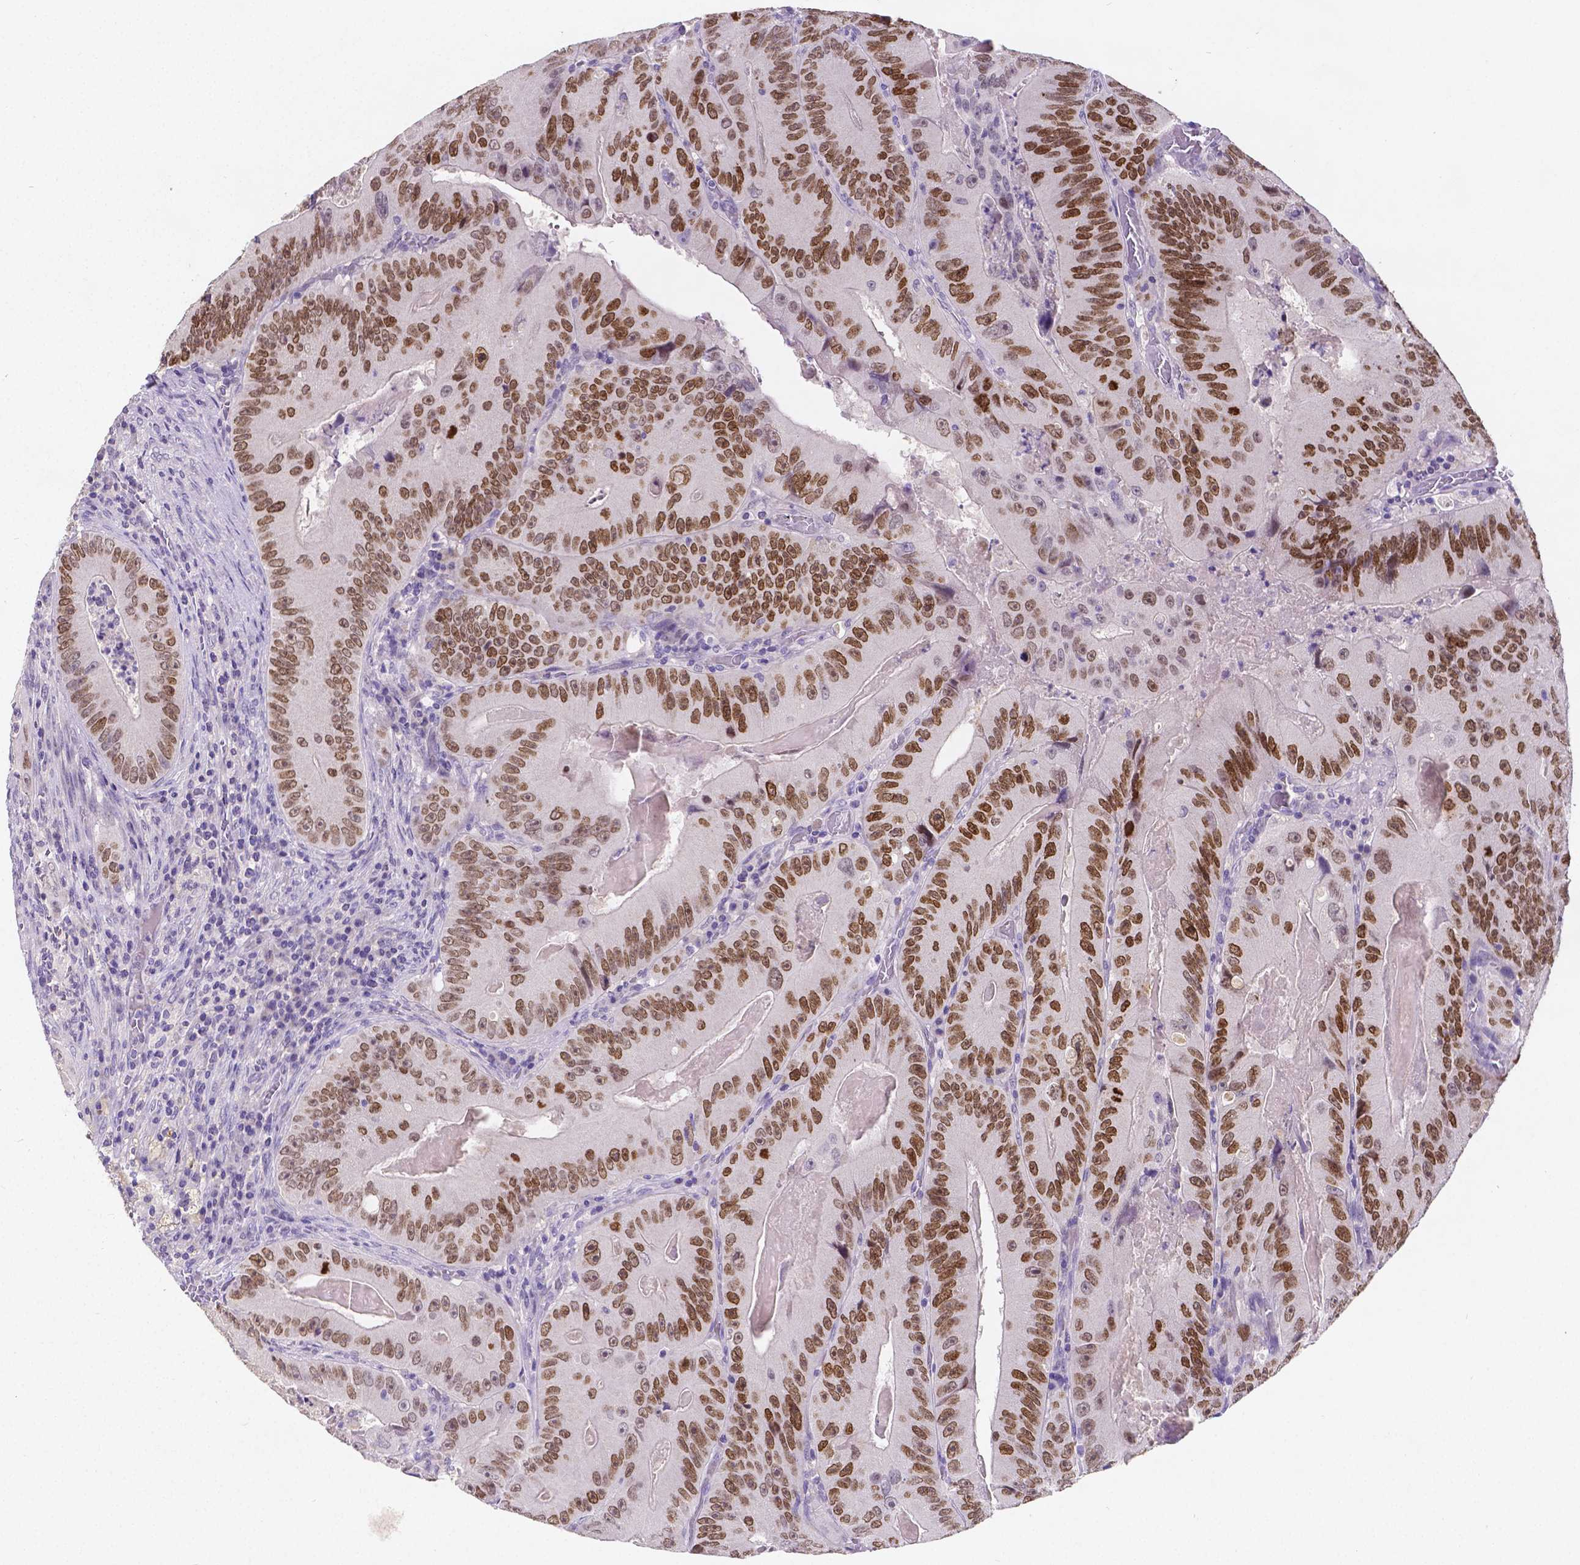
{"staining": {"intensity": "strong", "quantity": ">75%", "location": "nuclear"}, "tissue": "colorectal cancer", "cell_type": "Tumor cells", "image_type": "cancer", "snomed": [{"axis": "morphology", "description": "Adenocarcinoma, NOS"}, {"axis": "topography", "description": "Colon"}], "caption": "Immunohistochemical staining of colorectal cancer shows high levels of strong nuclear protein expression in about >75% of tumor cells.", "gene": "SATB2", "patient": {"sex": "female", "age": 86}}